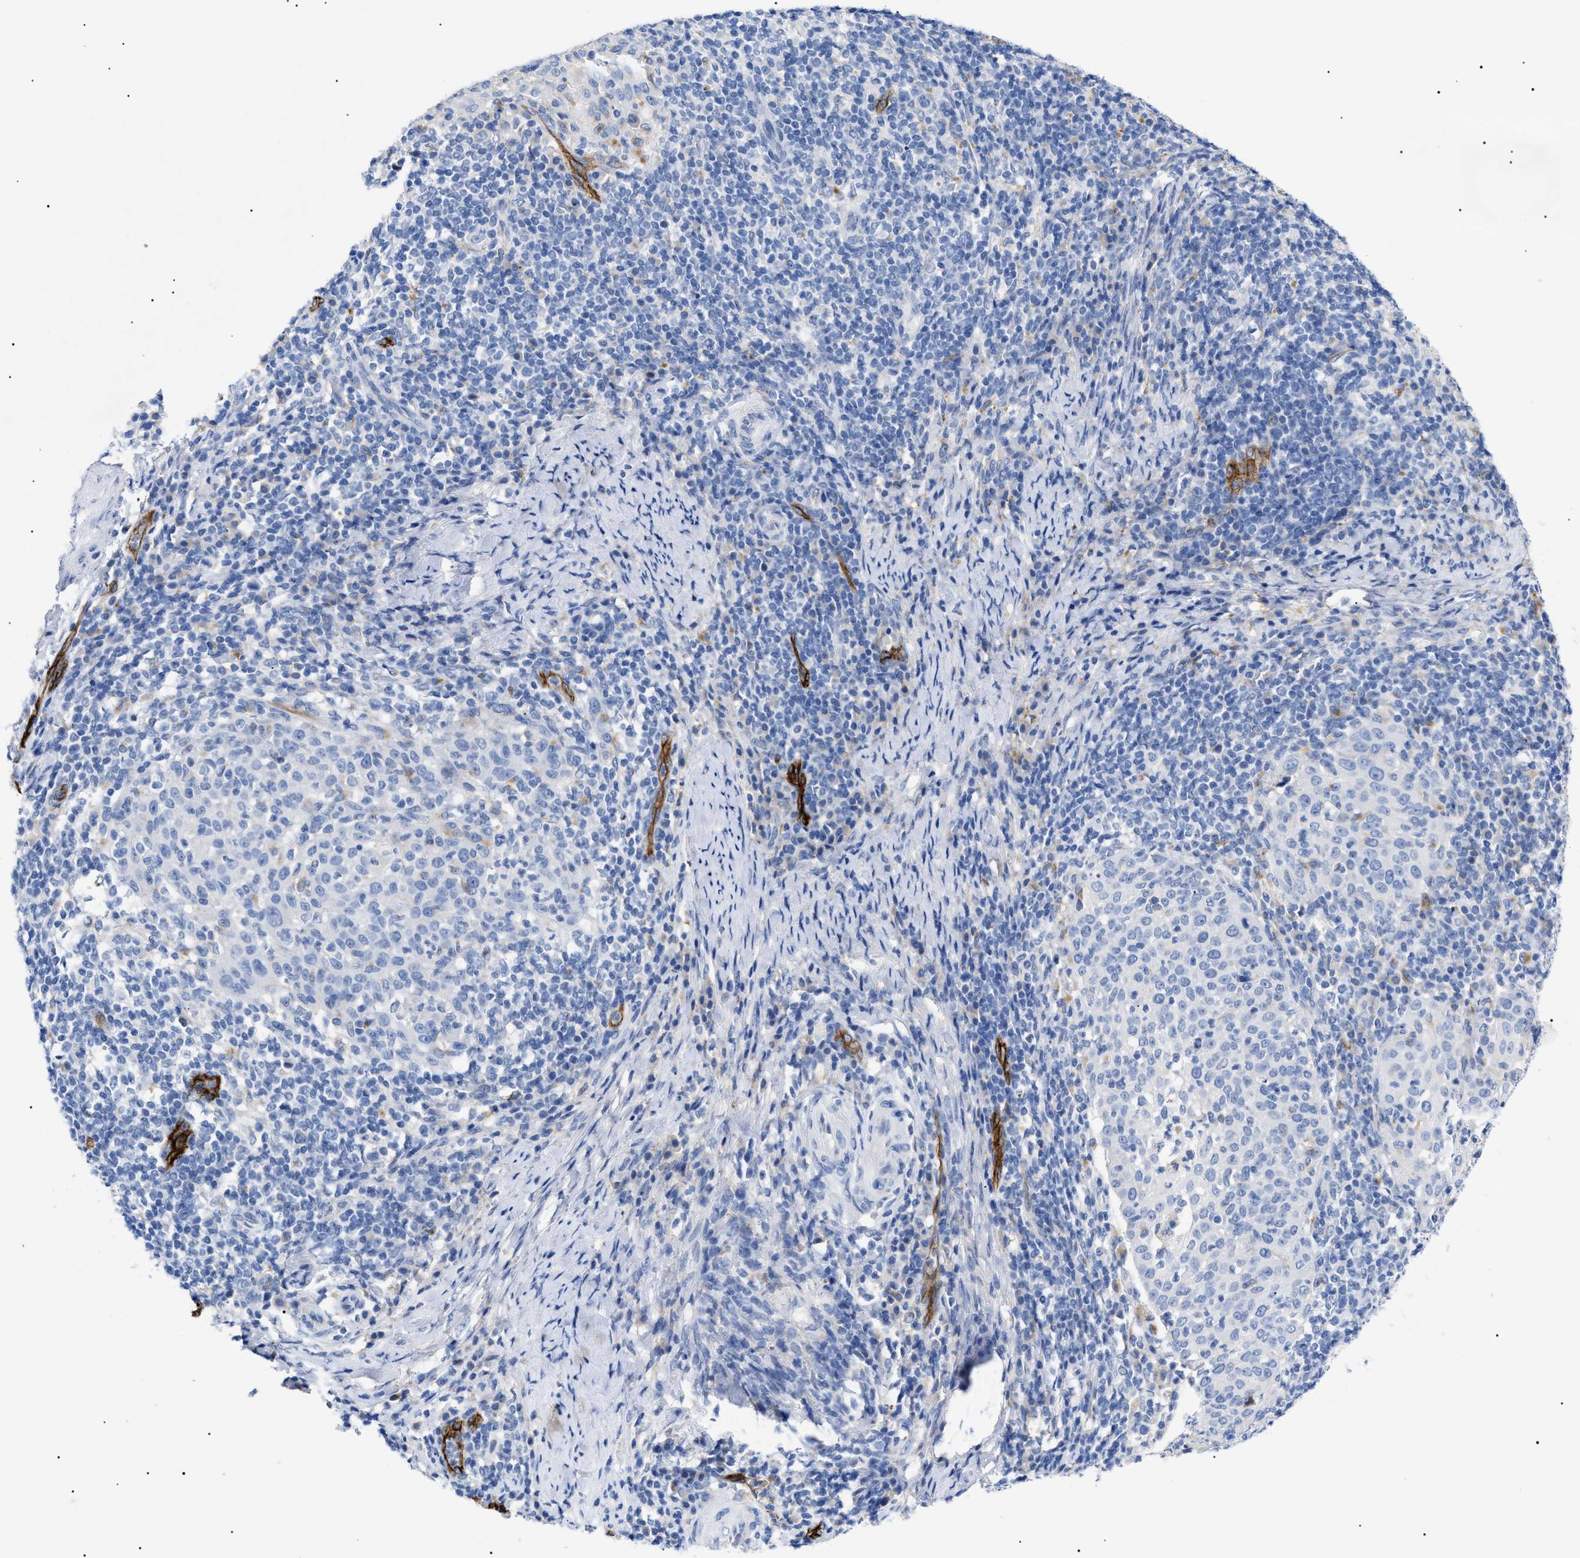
{"staining": {"intensity": "negative", "quantity": "none", "location": "none"}, "tissue": "cervical cancer", "cell_type": "Tumor cells", "image_type": "cancer", "snomed": [{"axis": "morphology", "description": "Squamous cell carcinoma, NOS"}, {"axis": "topography", "description": "Cervix"}], "caption": "There is no significant expression in tumor cells of cervical cancer.", "gene": "ACKR1", "patient": {"sex": "female", "age": 51}}